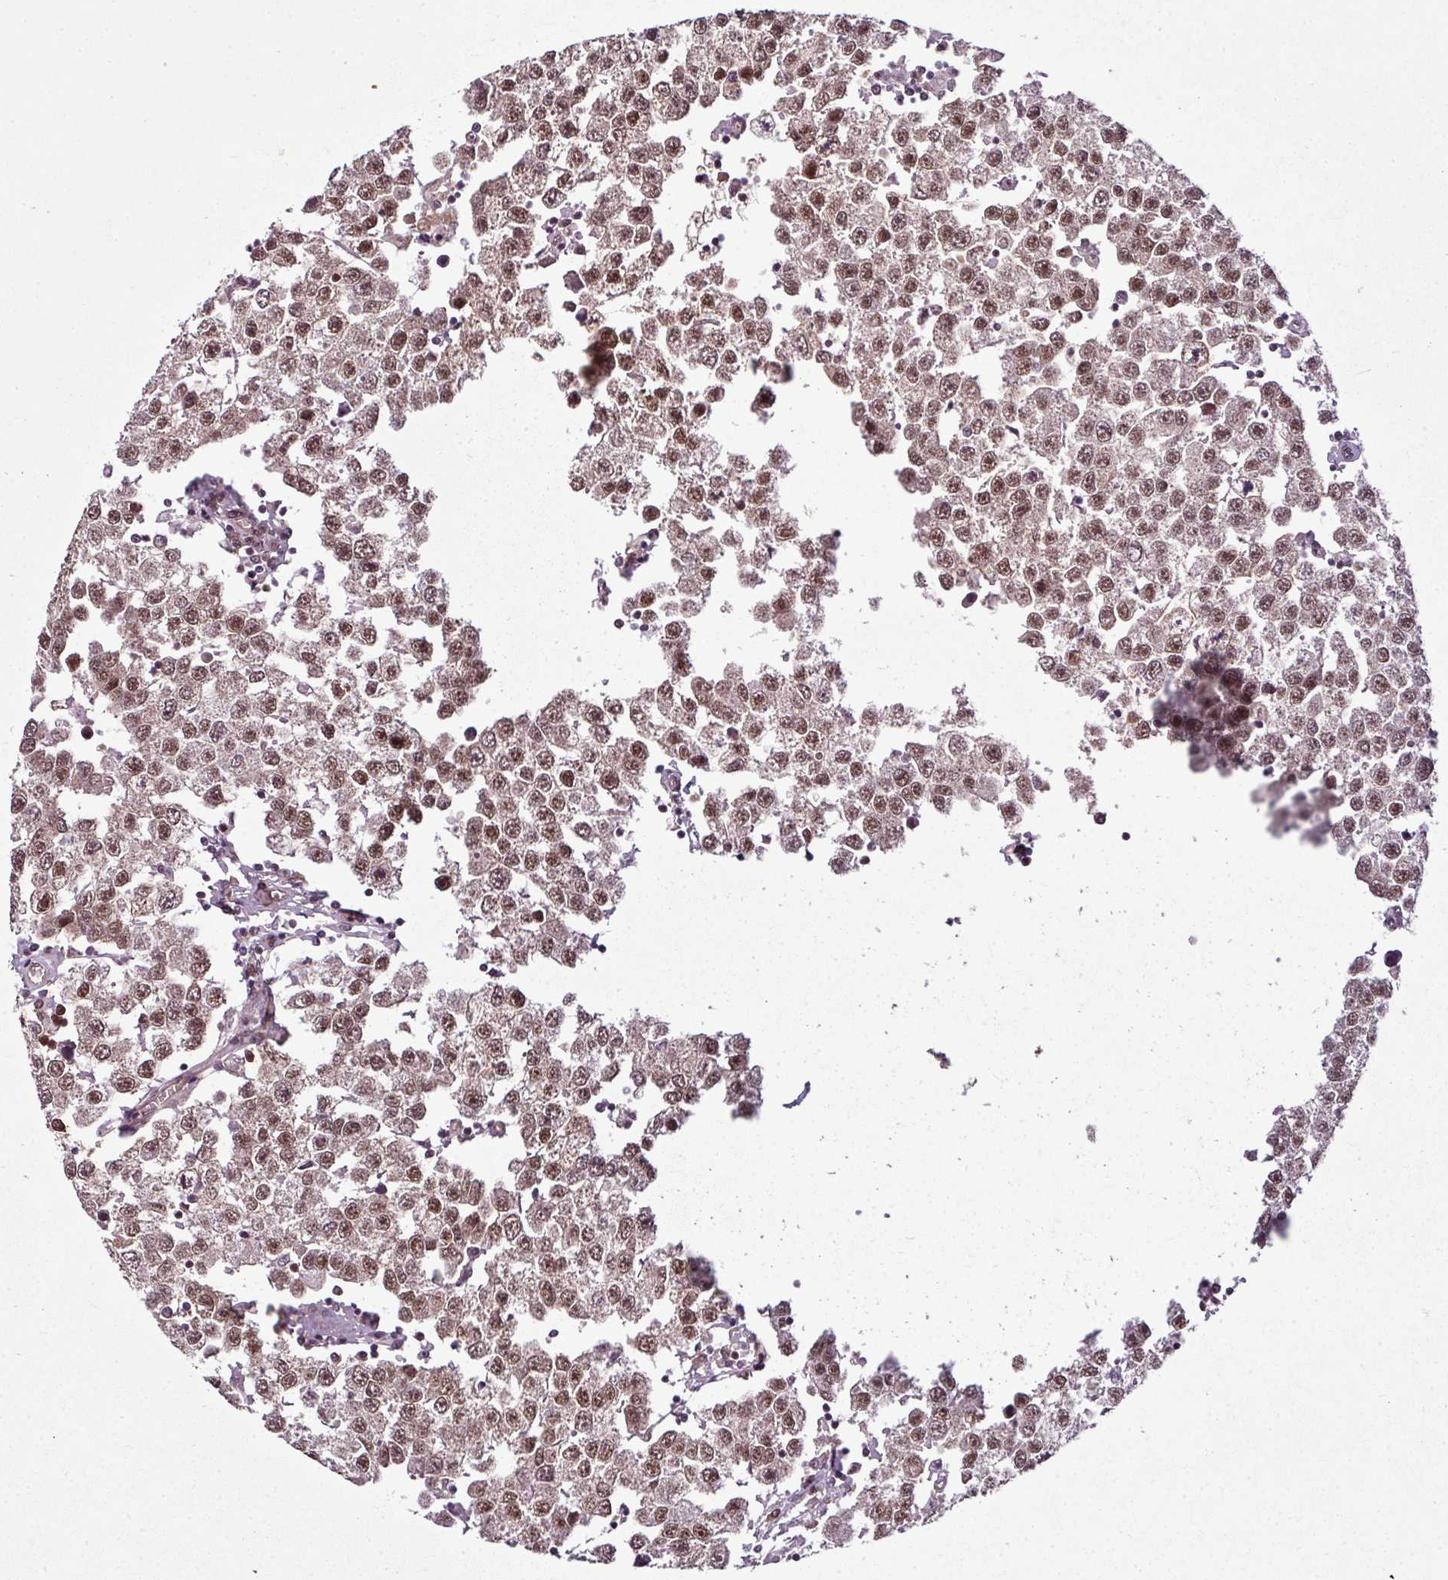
{"staining": {"intensity": "moderate", "quantity": ">75%", "location": "nuclear"}, "tissue": "testis cancer", "cell_type": "Tumor cells", "image_type": "cancer", "snomed": [{"axis": "morphology", "description": "Seminoma, NOS"}, {"axis": "topography", "description": "Testis"}], "caption": "Immunohistochemical staining of testis cancer demonstrates moderate nuclear protein expression in approximately >75% of tumor cells.", "gene": "RBM4B", "patient": {"sex": "male", "age": 34}}